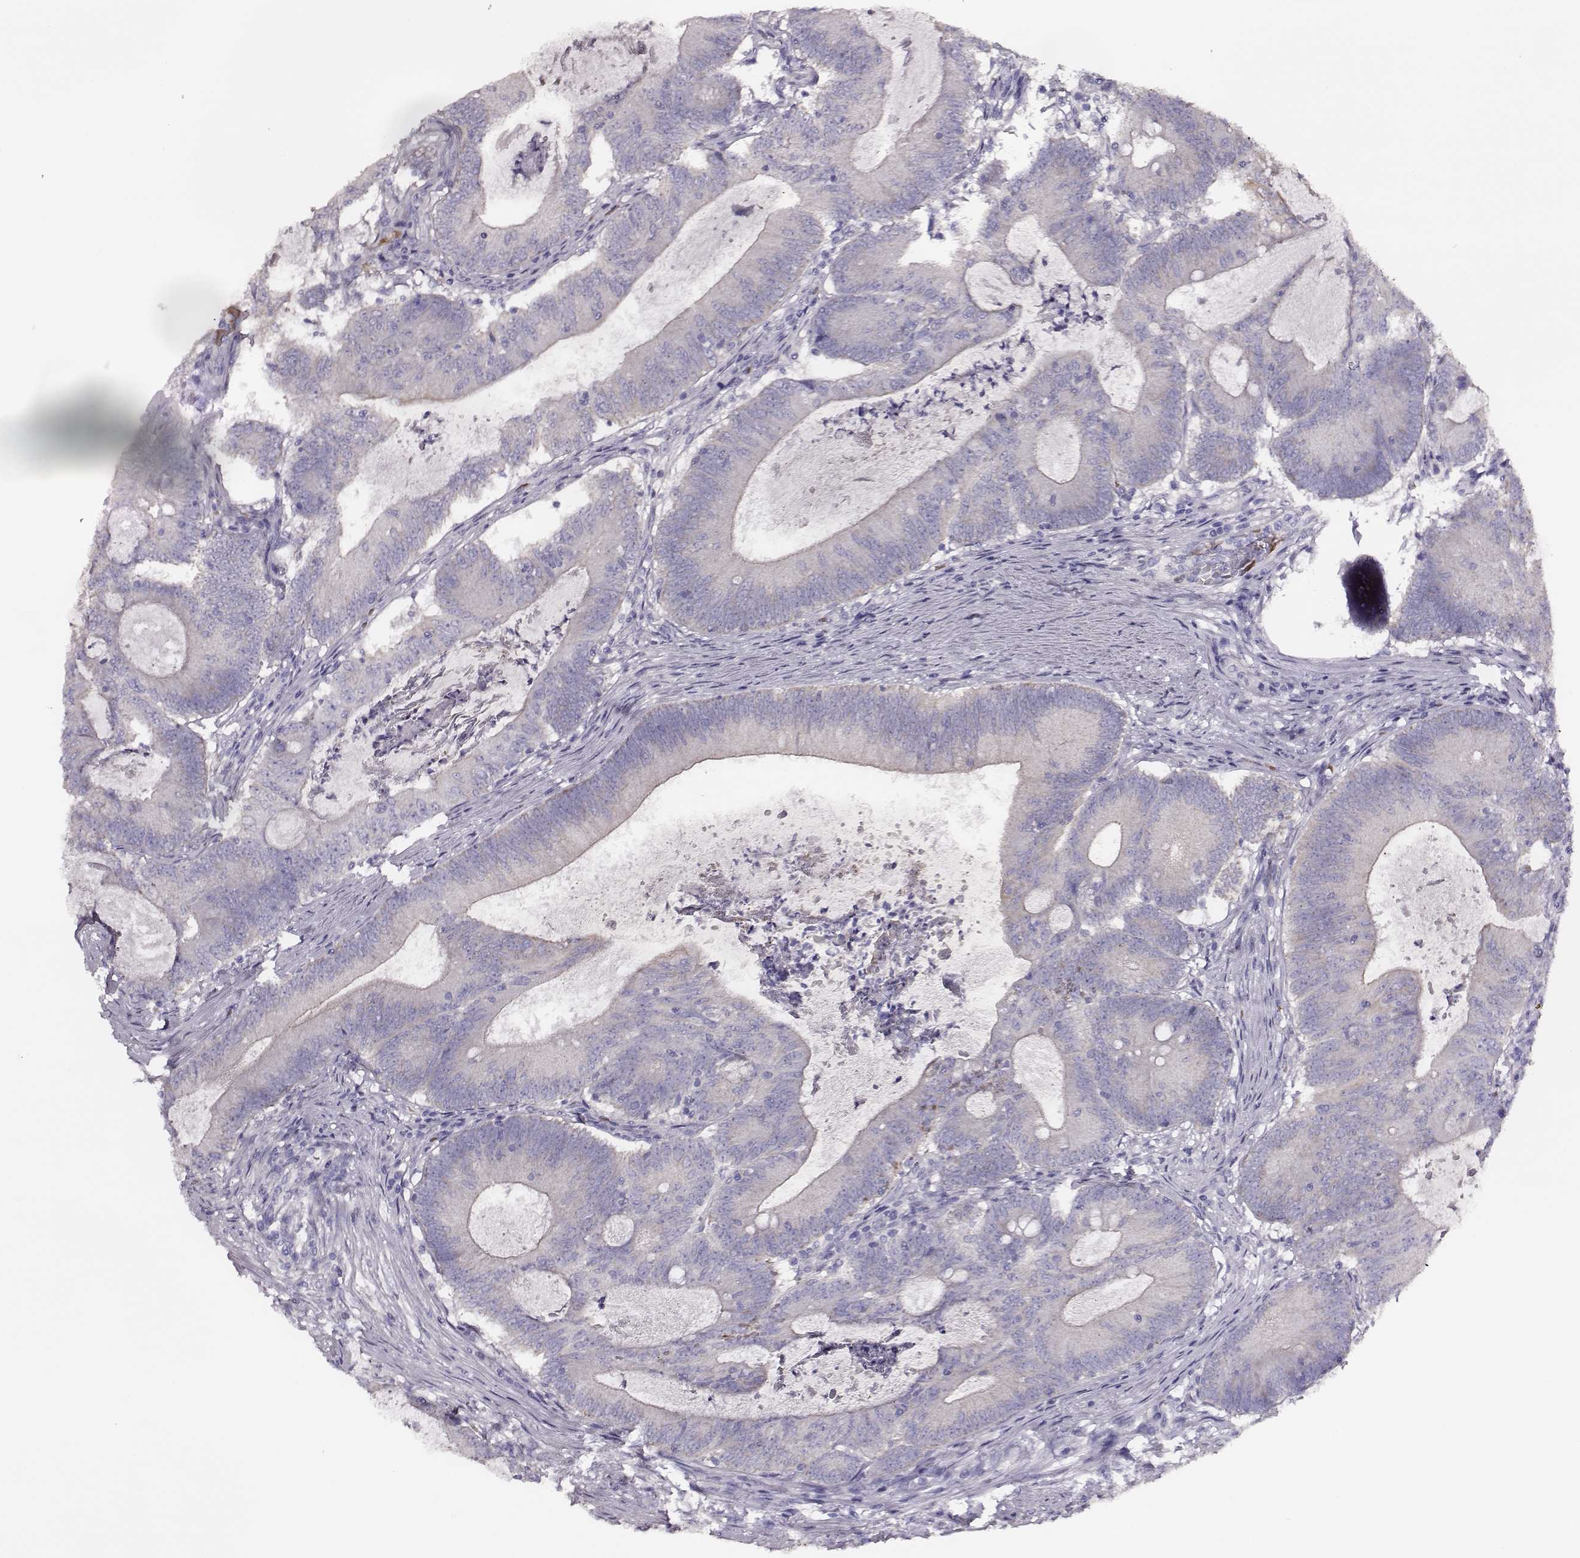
{"staining": {"intensity": "negative", "quantity": "none", "location": "none"}, "tissue": "colorectal cancer", "cell_type": "Tumor cells", "image_type": "cancer", "snomed": [{"axis": "morphology", "description": "Adenocarcinoma, NOS"}, {"axis": "topography", "description": "Colon"}], "caption": "There is no significant staining in tumor cells of colorectal cancer.", "gene": "AADAT", "patient": {"sex": "female", "age": 70}}